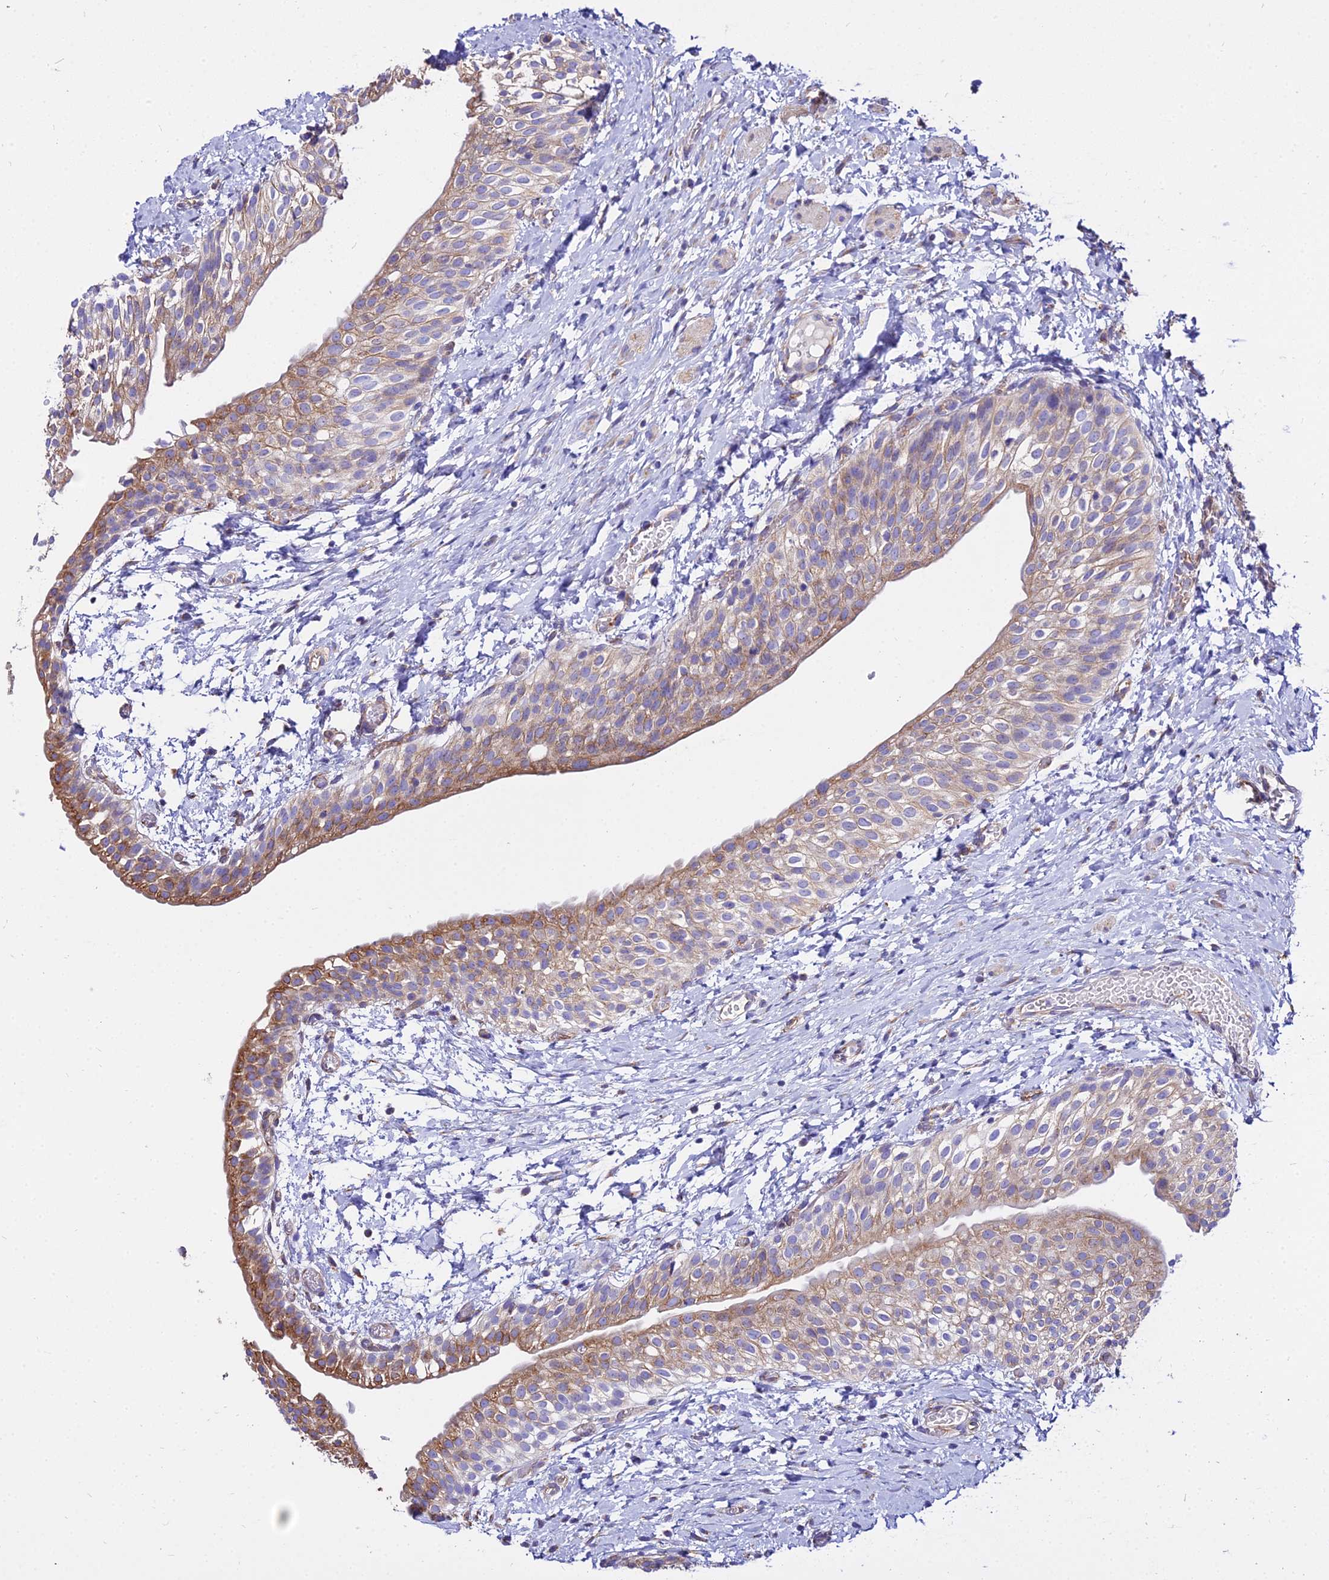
{"staining": {"intensity": "moderate", "quantity": "25%-75%", "location": "cytoplasmic/membranous"}, "tissue": "urinary bladder", "cell_type": "Urothelial cells", "image_type": "normal", "snomed": [{"axis": "morphology", "description": "Normal tissue, NOS"}, {"axis": "topography", "description": "Urinary bladder"}], "caption": "The photomicrograph shows immunohistochemical staining of benign urinary bladder. There is moderate cytoplasmic/membranous expression is identified in about 25%-75% of urothelial cells. (Brightfield microscopy of DAB IHC at high magnification).", "gene": "TUBA1A", "patient": {"sex": "male", "age": 1}}